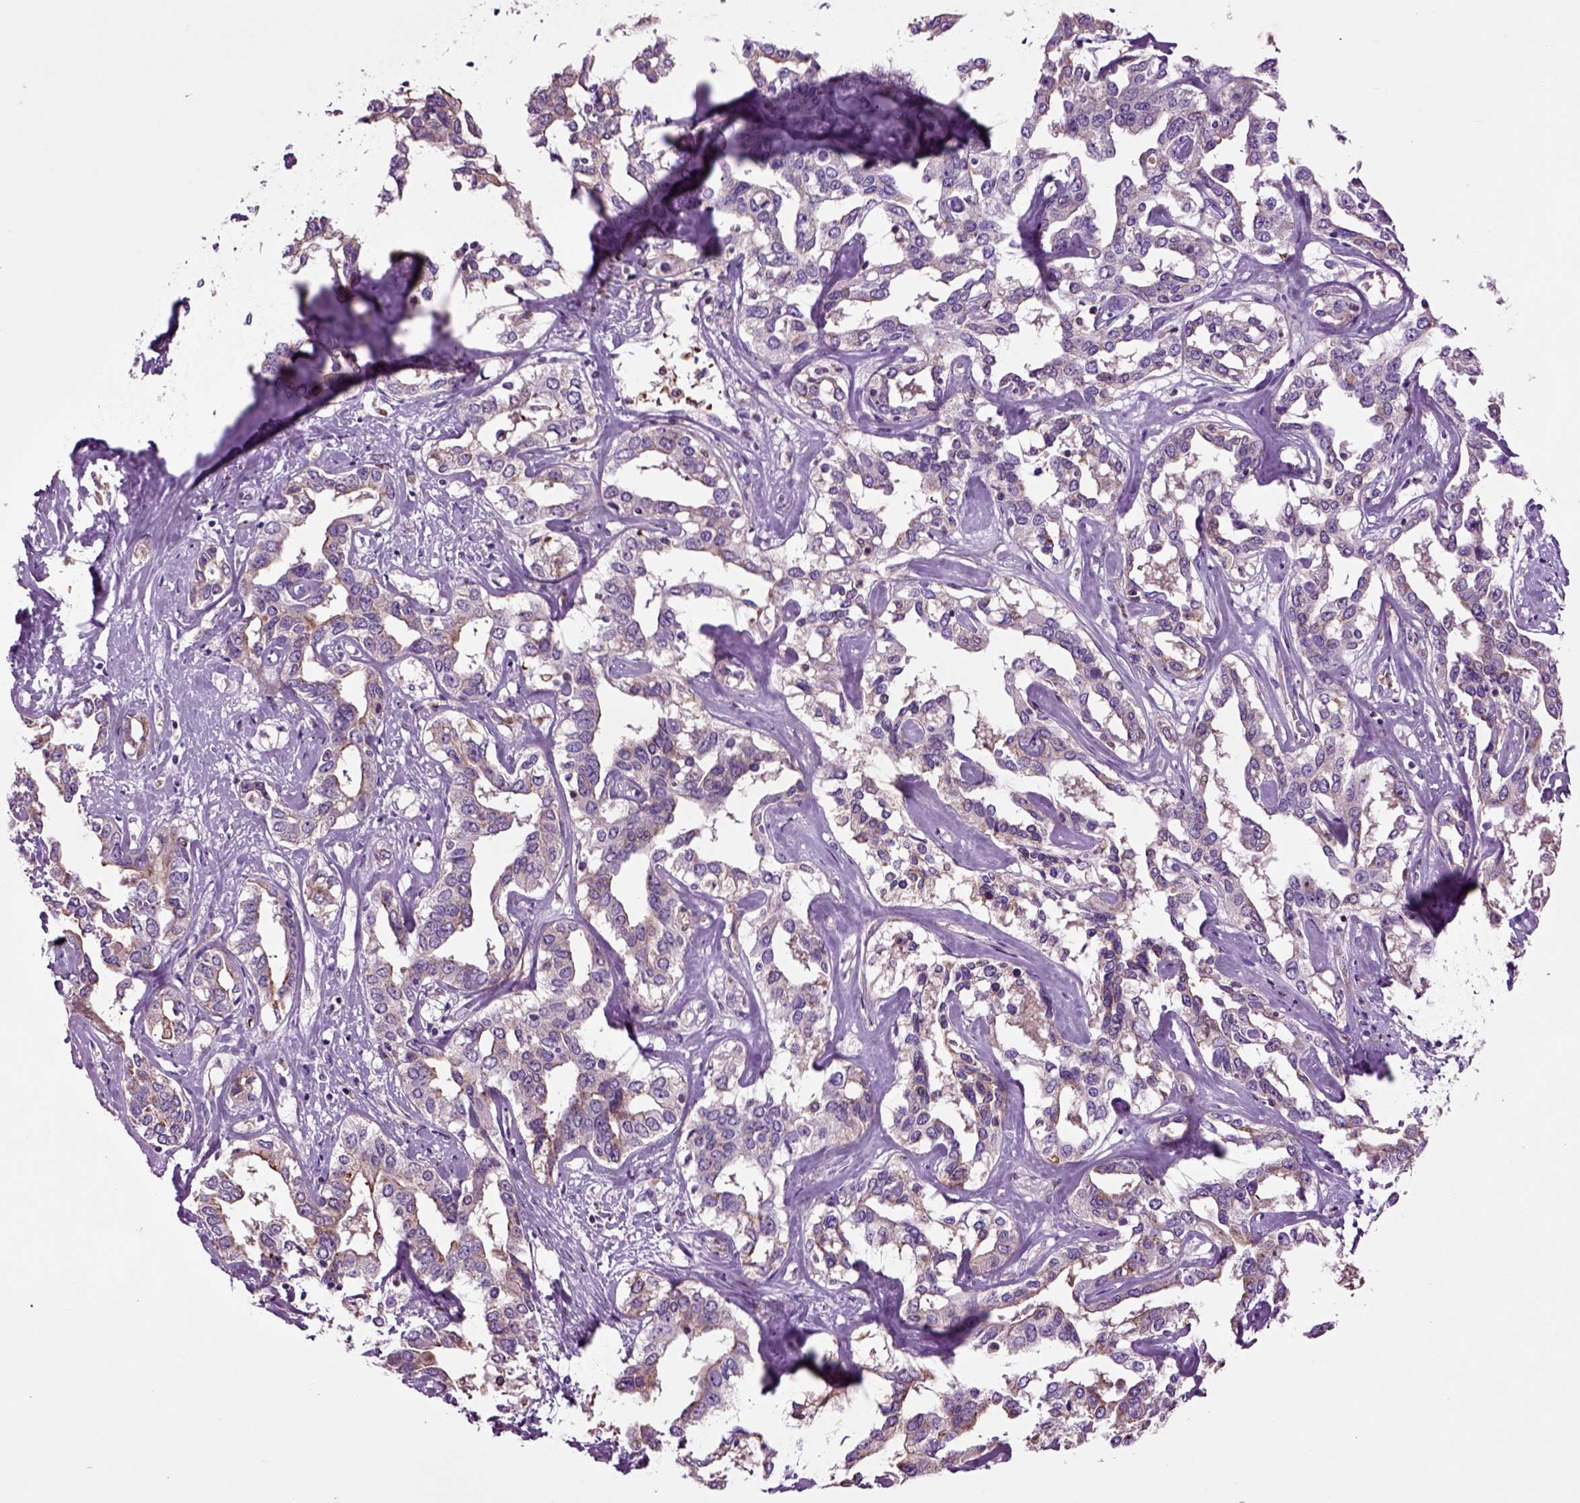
{"staining": {"intensity": "moderate", "quantity": "<25%", "location": "cytoplasmic/membranous"}, "tissue": "liver cancer", "cell_type": "Tumor cells", "image_type": "cancer", "snomed": [{"axis": "morphology", "description": "Cholangiocarcinoma"}, {"axis": "topography", "description": "Liver"}], "caption": "The image shows staining of liver cholangiocarcinoma, revealing moderate cytoplasmic/membranous protein positivity (brown color) within tumor cells.", "gene": "SPON1", "patient": {"sex": "male", "age": 59}}